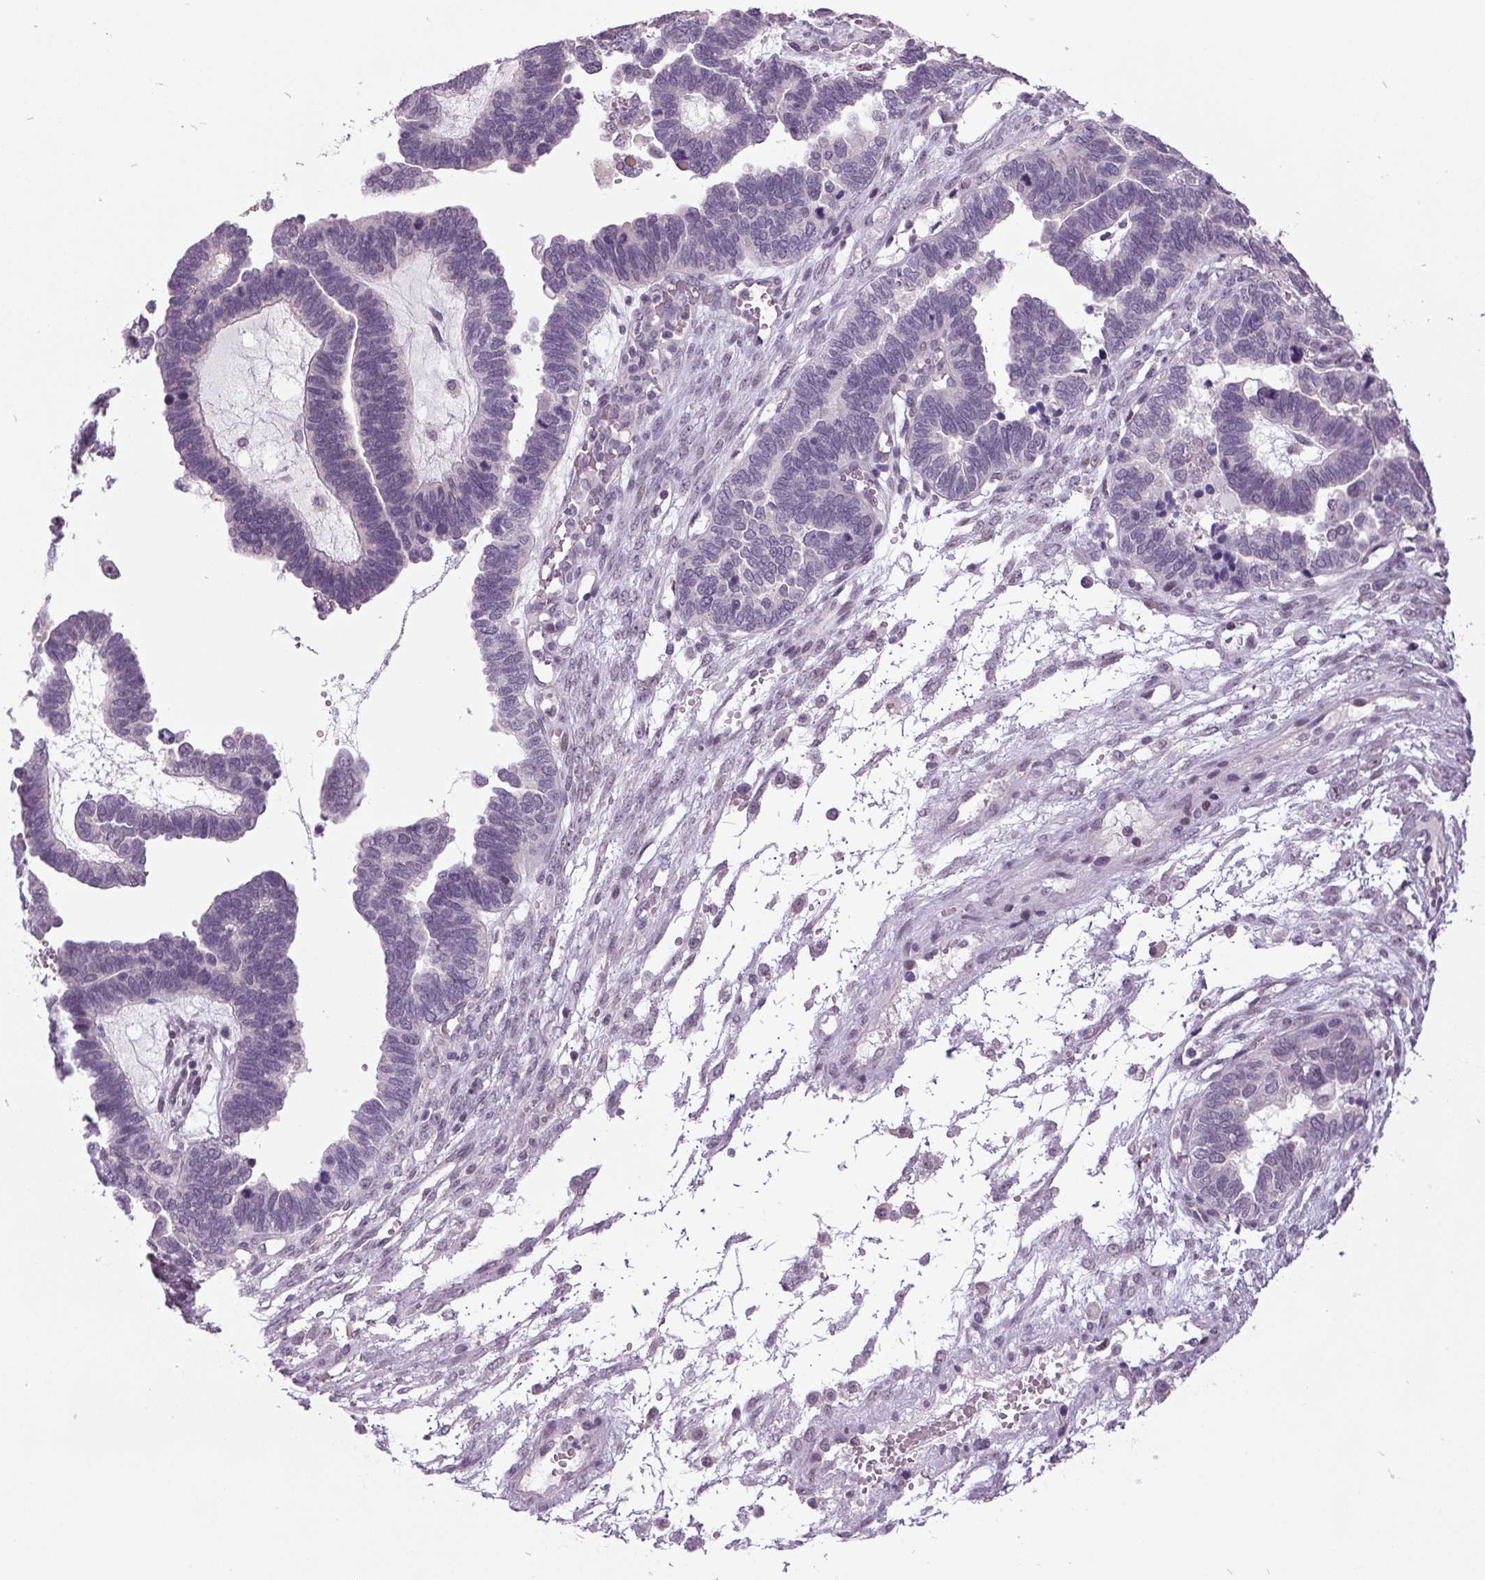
{"staining": {"intensity": "negative", "quantity": "none", "location": "none"}, "tissue": "ovarian cancer", "cell_type": "Tumor cells", "image_type": "cancer", "snomed": [{"axis": "morphology", "description": "Cystadenocarcinoma, serous, NOS"}, {"axis": "topography", "description": "Ovary"}], "caption": "A histopathology image of human ovarian serous cystadenocarcinoma is negative for staining in tumor cells.", "gene": "C2orf16", "patient": {"sex": "female", "age": 51}}